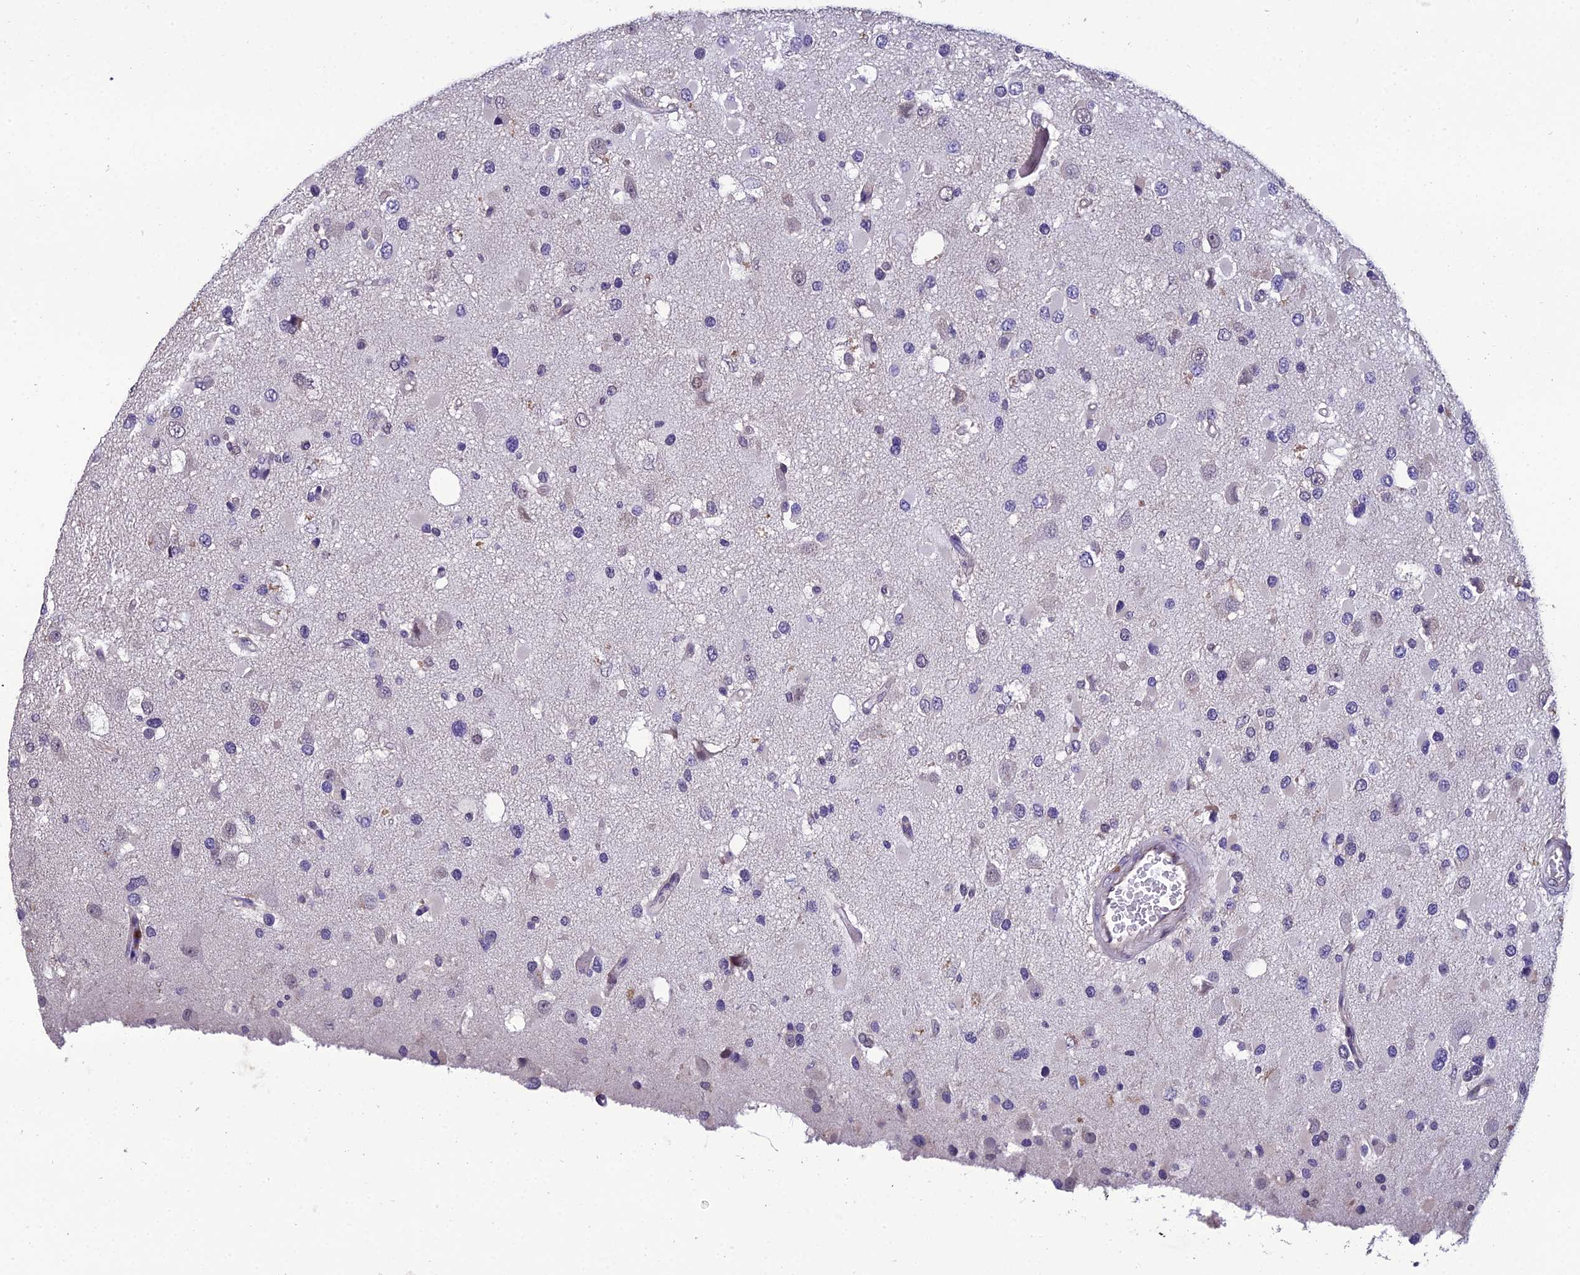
{"staining": {"intensity": "negative", "quantity": "none", "location": "none"}, "tissue": "glioma", "cell_type": "Tumor cells", "image_type": "cancer", "snomed": [{"axis": "morphology", "description": "Glioma, malignant, High grade"}, {"axis": "topography", "description": "Brain"}], "caption": "Immunohistochemistry (IHC) photomicrograph of glioma stained for a protein (brown), which exhibits no staining in tumor cells. (DAB immunohistochemistry (IHC), high magnification).", "gene": "GRWD1", "patient": {"sex": "male", "age": 53}}